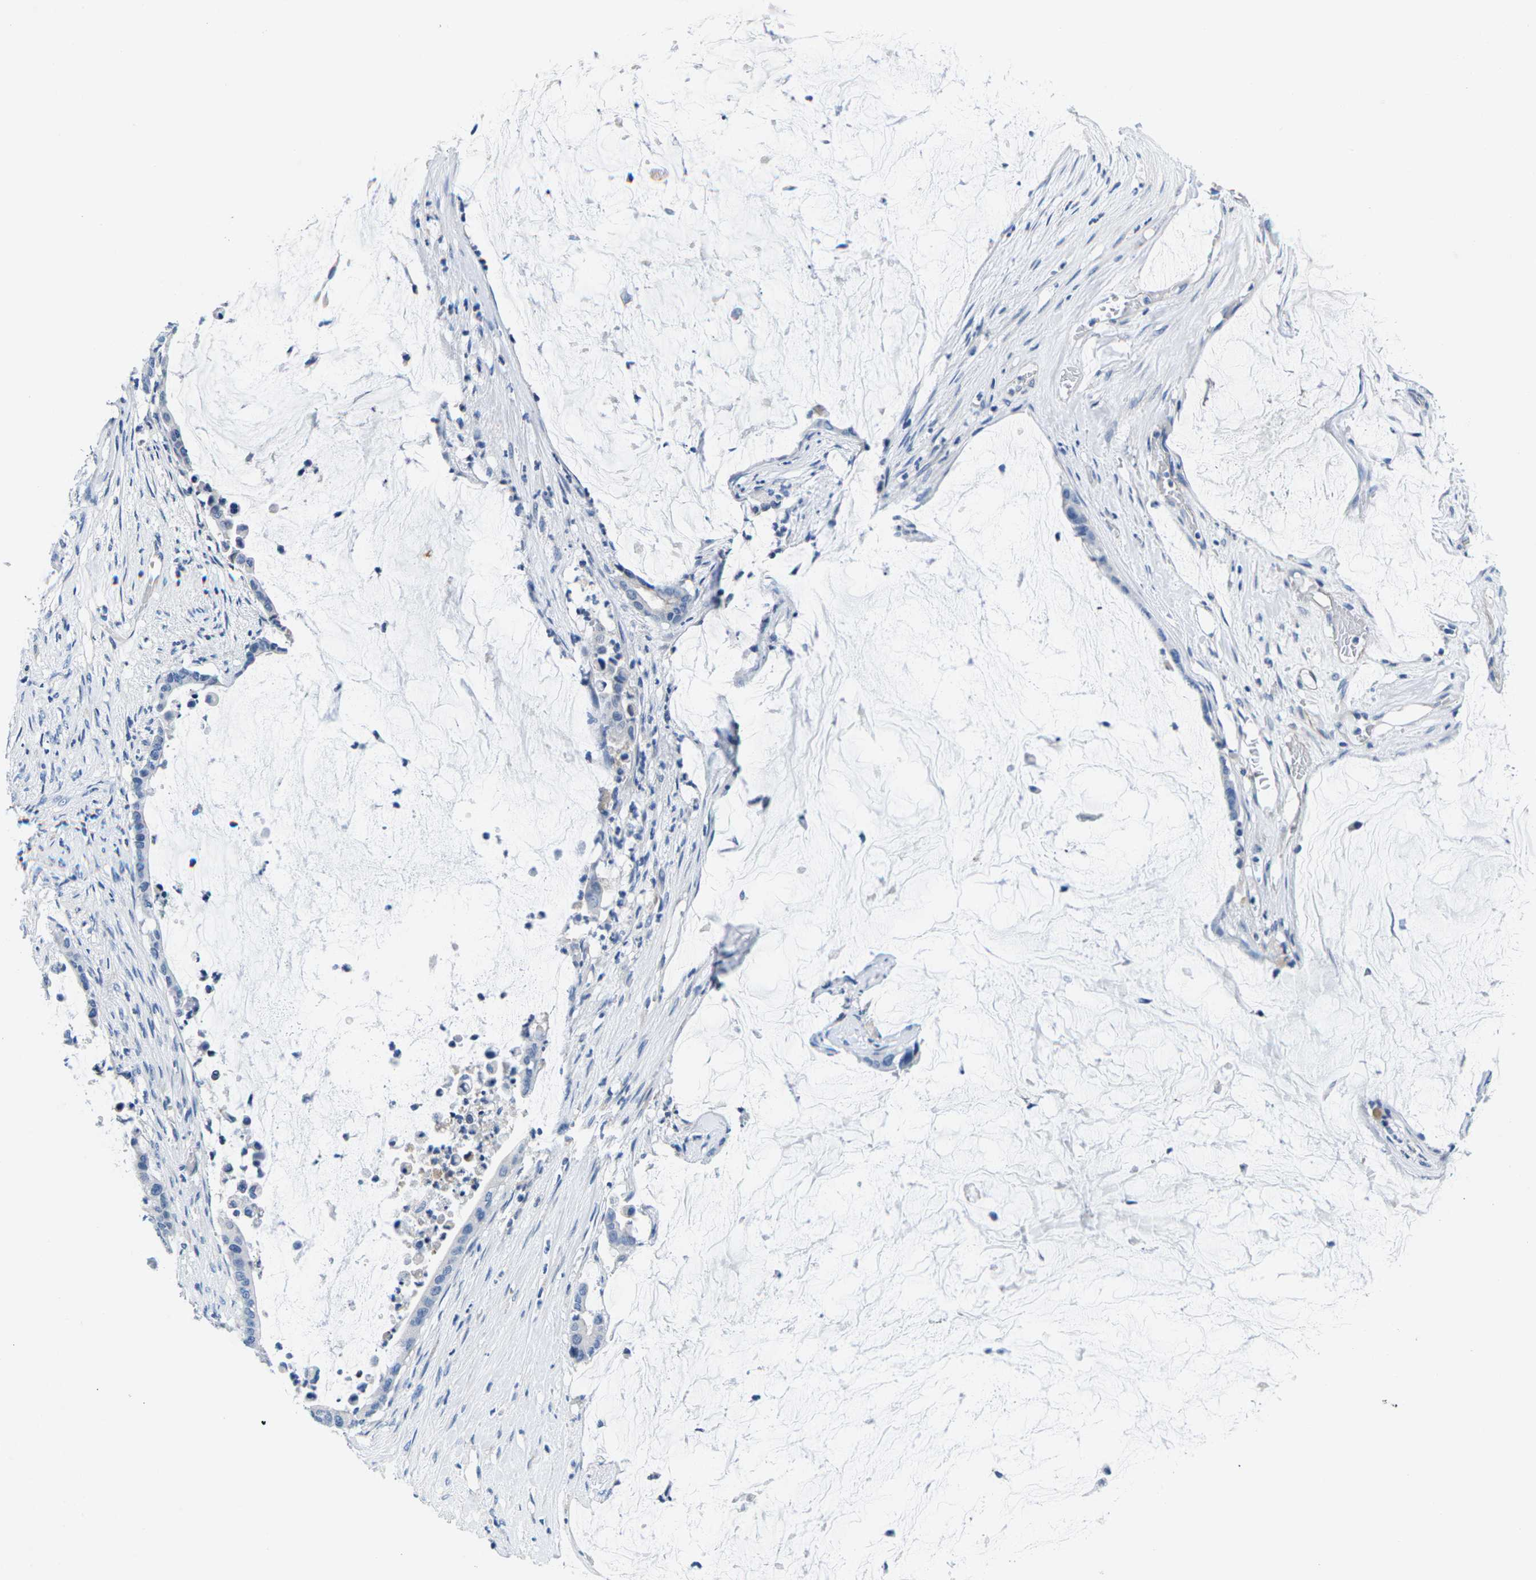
{"staining": {"intensity": "negative", "quantity": "none", "location": "none"}, "tissue": "pancreatic cancer", "cell_type": "Tumor cells", "image_type": "cancer", "snomed": [{"axis": "morphology", "description": "Adenocarcinoma, NOS"}, {"axis": "topography", "description": "Pancreas"}], "caption": "IHC image of neoplastic tissue: human pancreatic cancer stained with DAB shows no significant protein staining in tumor cells.", "gene": "TSPAN2", "patient": {"sex": "male", "age": 41}}